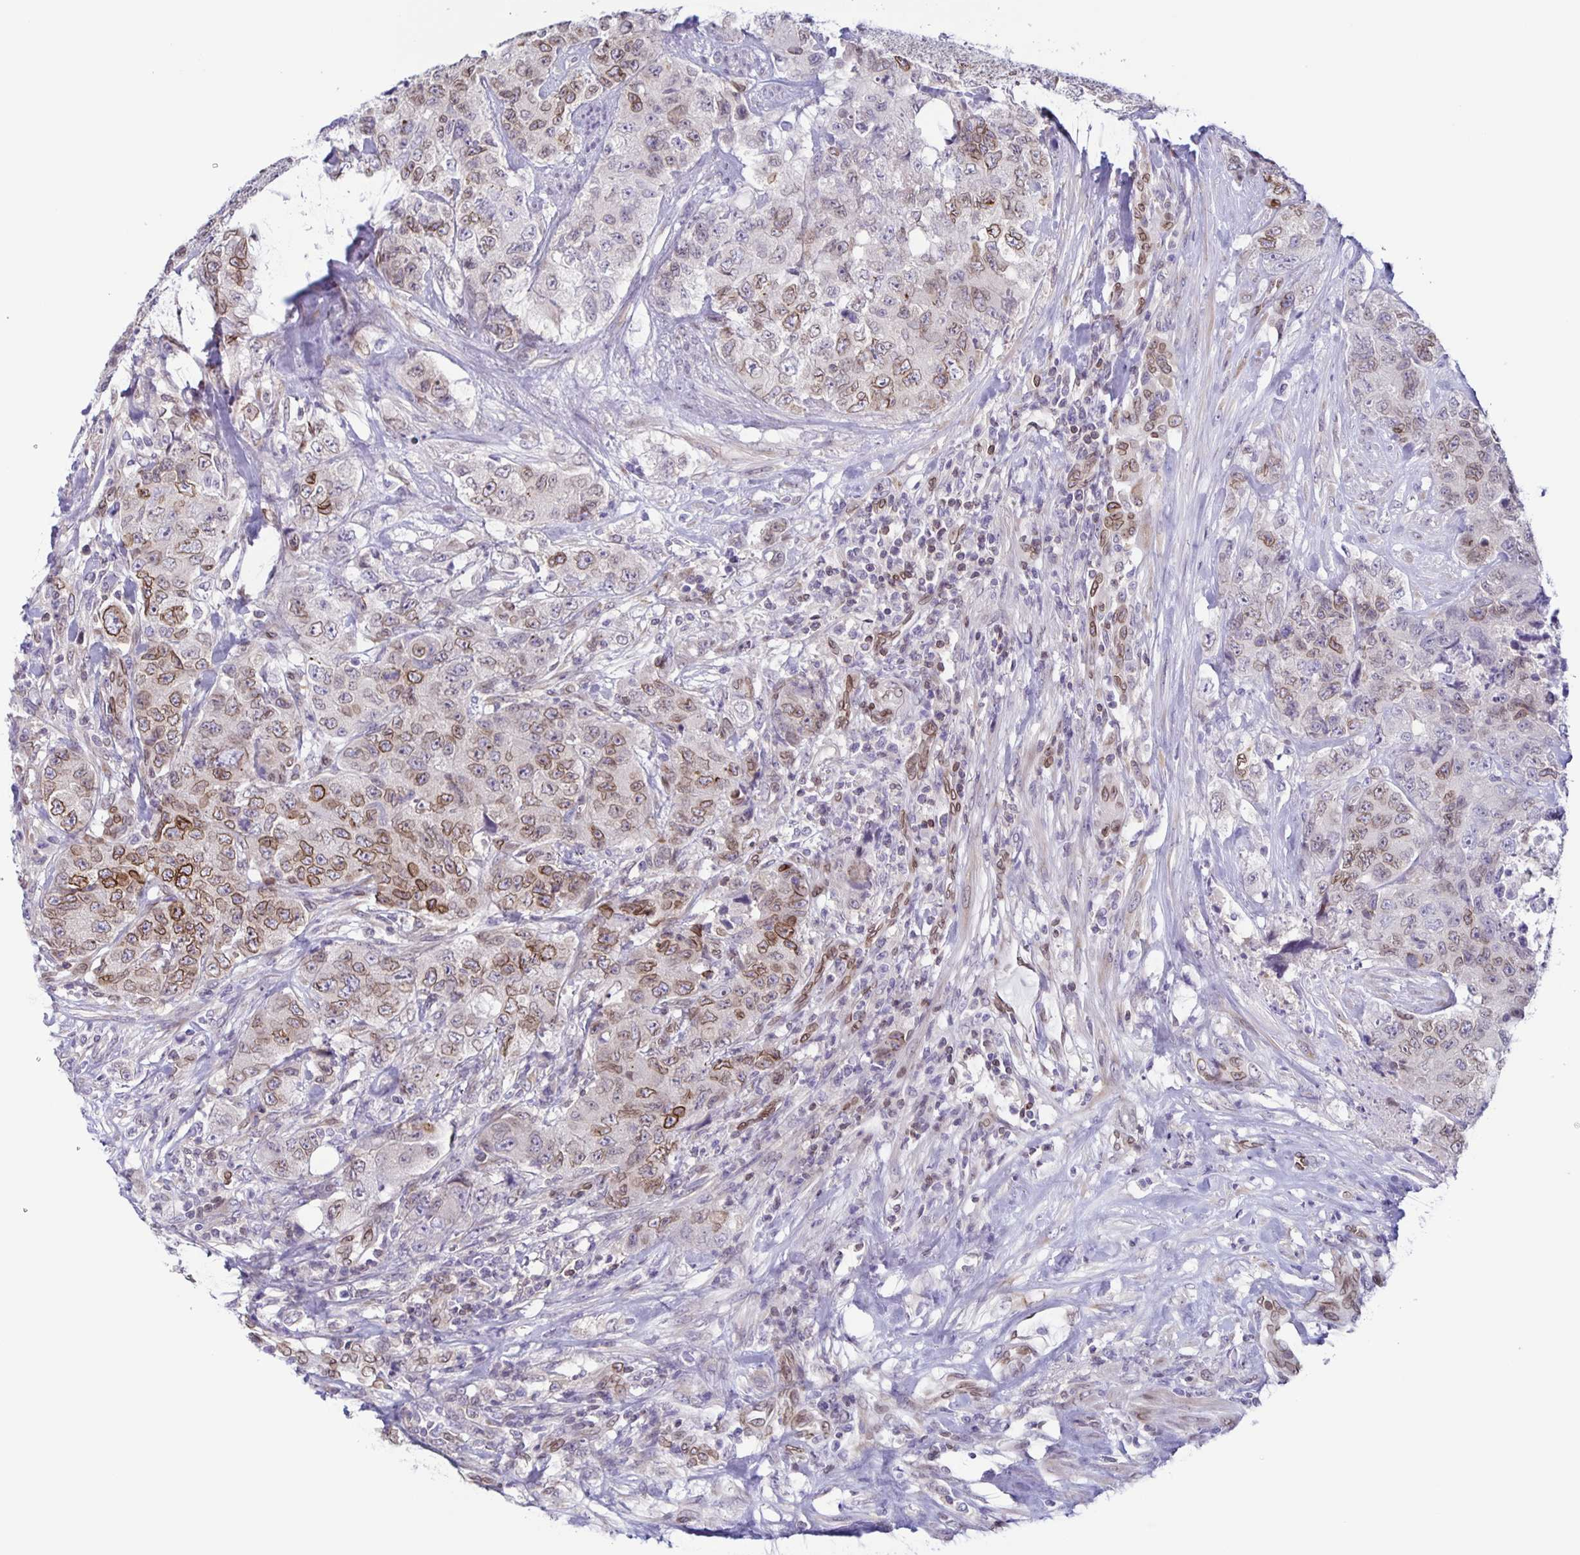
{"staining": {"intensity": "moderate", "quantity": "25%-75%", "location": "cytoplasmic/membranous,nuclear"}, "tissue": "urothelial cancer", "cell_type": "Tumor cells", "image_type": "cancer", "snomed": [{"axis": "morphology", "description": "Urothelial carcinoma, High grade"}, {"axis": "topography", "description": "Urinary bladder"}], "caption": "Immunohistochemistry (IHC) (DAB) staining of high-grade urothelial carcinoma reveals moderate cytoplasmic/membranous and nuclear protein staining in approximately 25%-75% of tumor cells.", "gene": "SYNE2", "patient": {"sex": "female", "age": 78}}